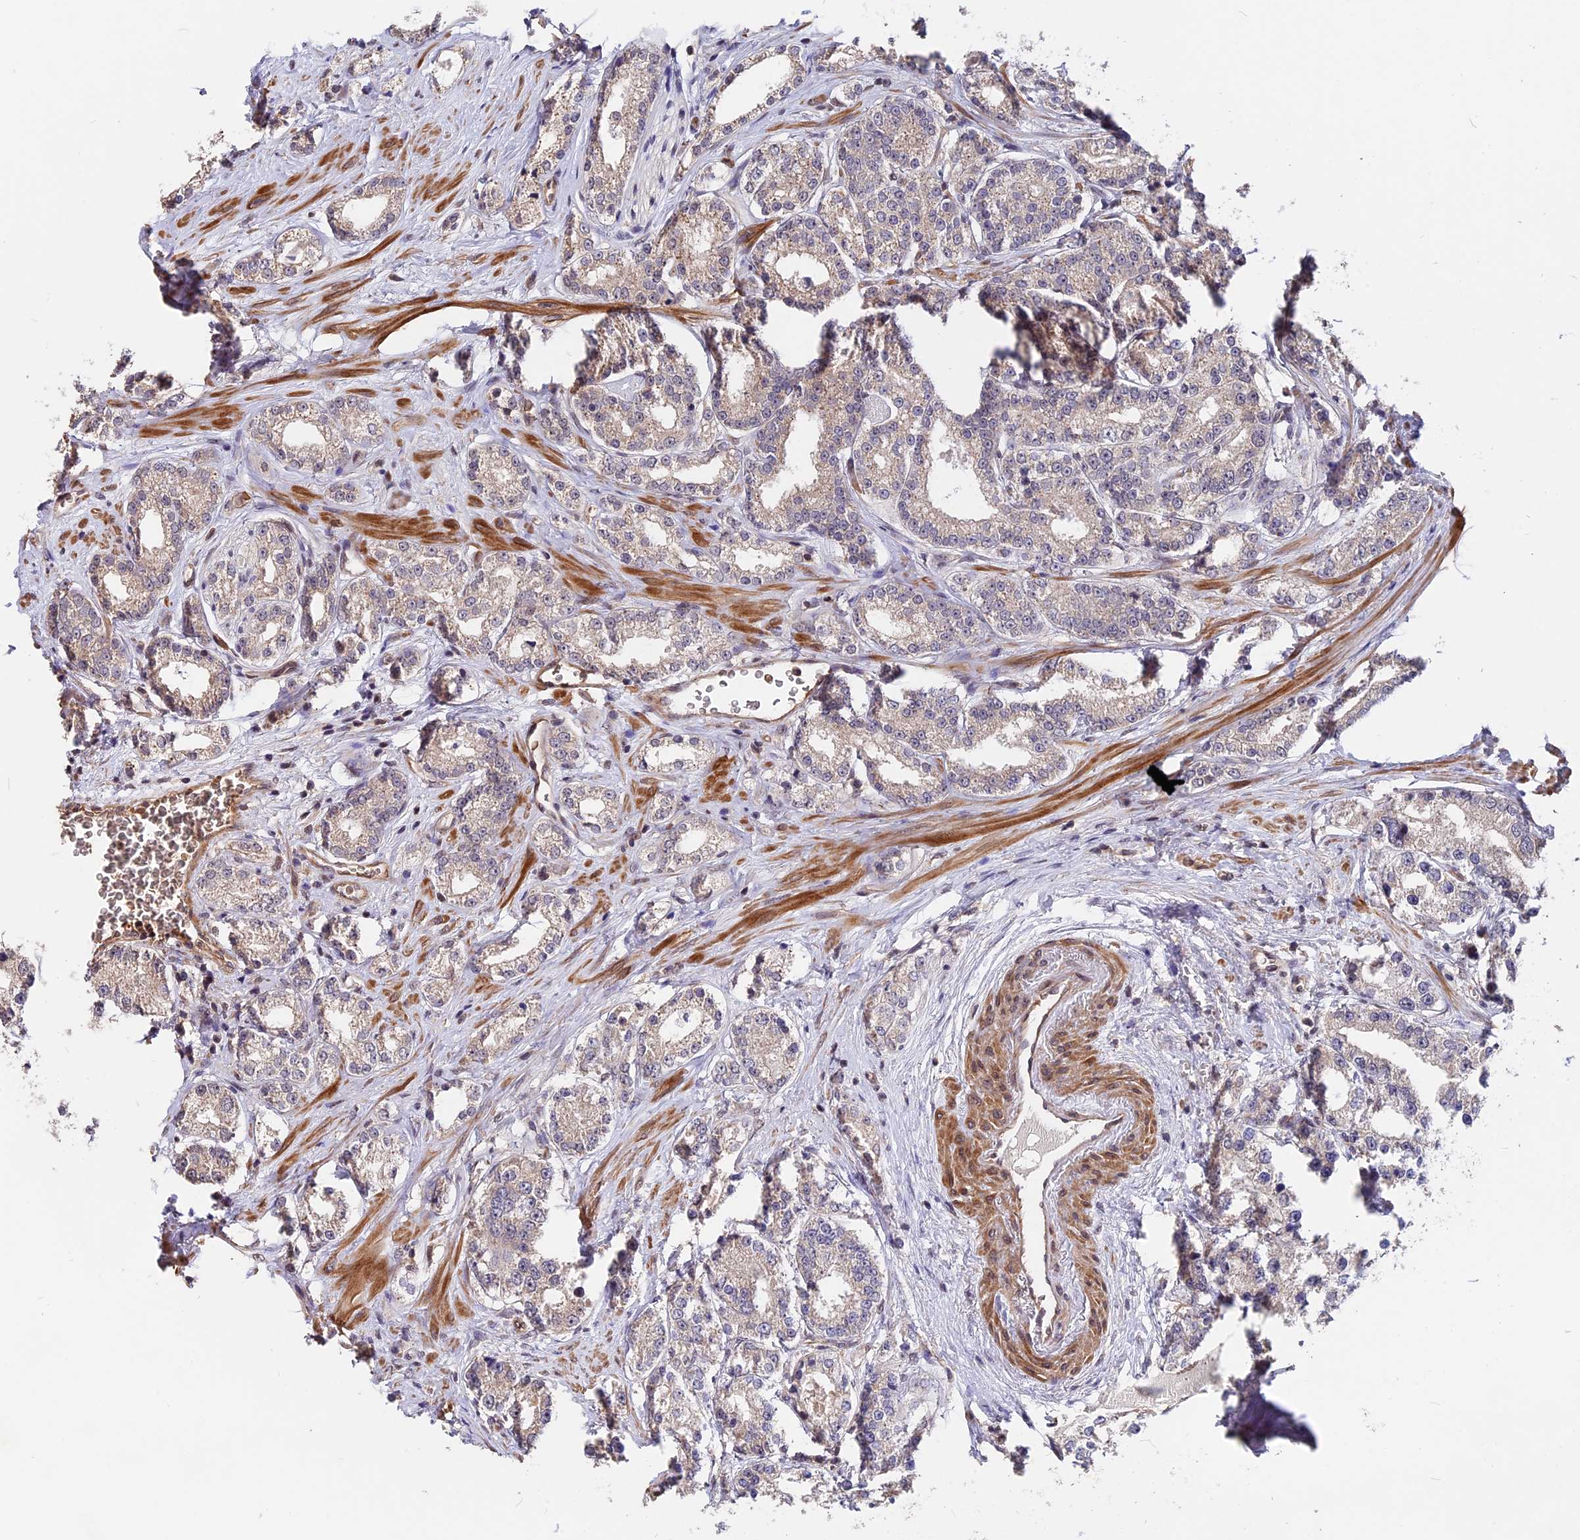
{"staining": {"intensity": "weak", "quantity": "<25%", "location": "cytoplasmic/membranous"}, "tissue": "prostate cancer", "cell_type": "Tumor cells", "image_type": "cancer", "snomed": [{"axis": "morphology", "description": "Normal tissue, NOS"}, {"axis": "morphology", "description": "Adenocarcinoma, High grade"}, {"axis": "topography", "description": "Prostate"}], "caption": "A photomicrograph of human prostate adenocarcinoma (high-grade) is negative for staining in tumor cells. (DAB (3,3'-diaminobenzidine) immunohistochemistry (IHC) with hematoxylin counter stain).", "gene": "ZC3H10", "patient": {"sex": "male", "age": 83}}